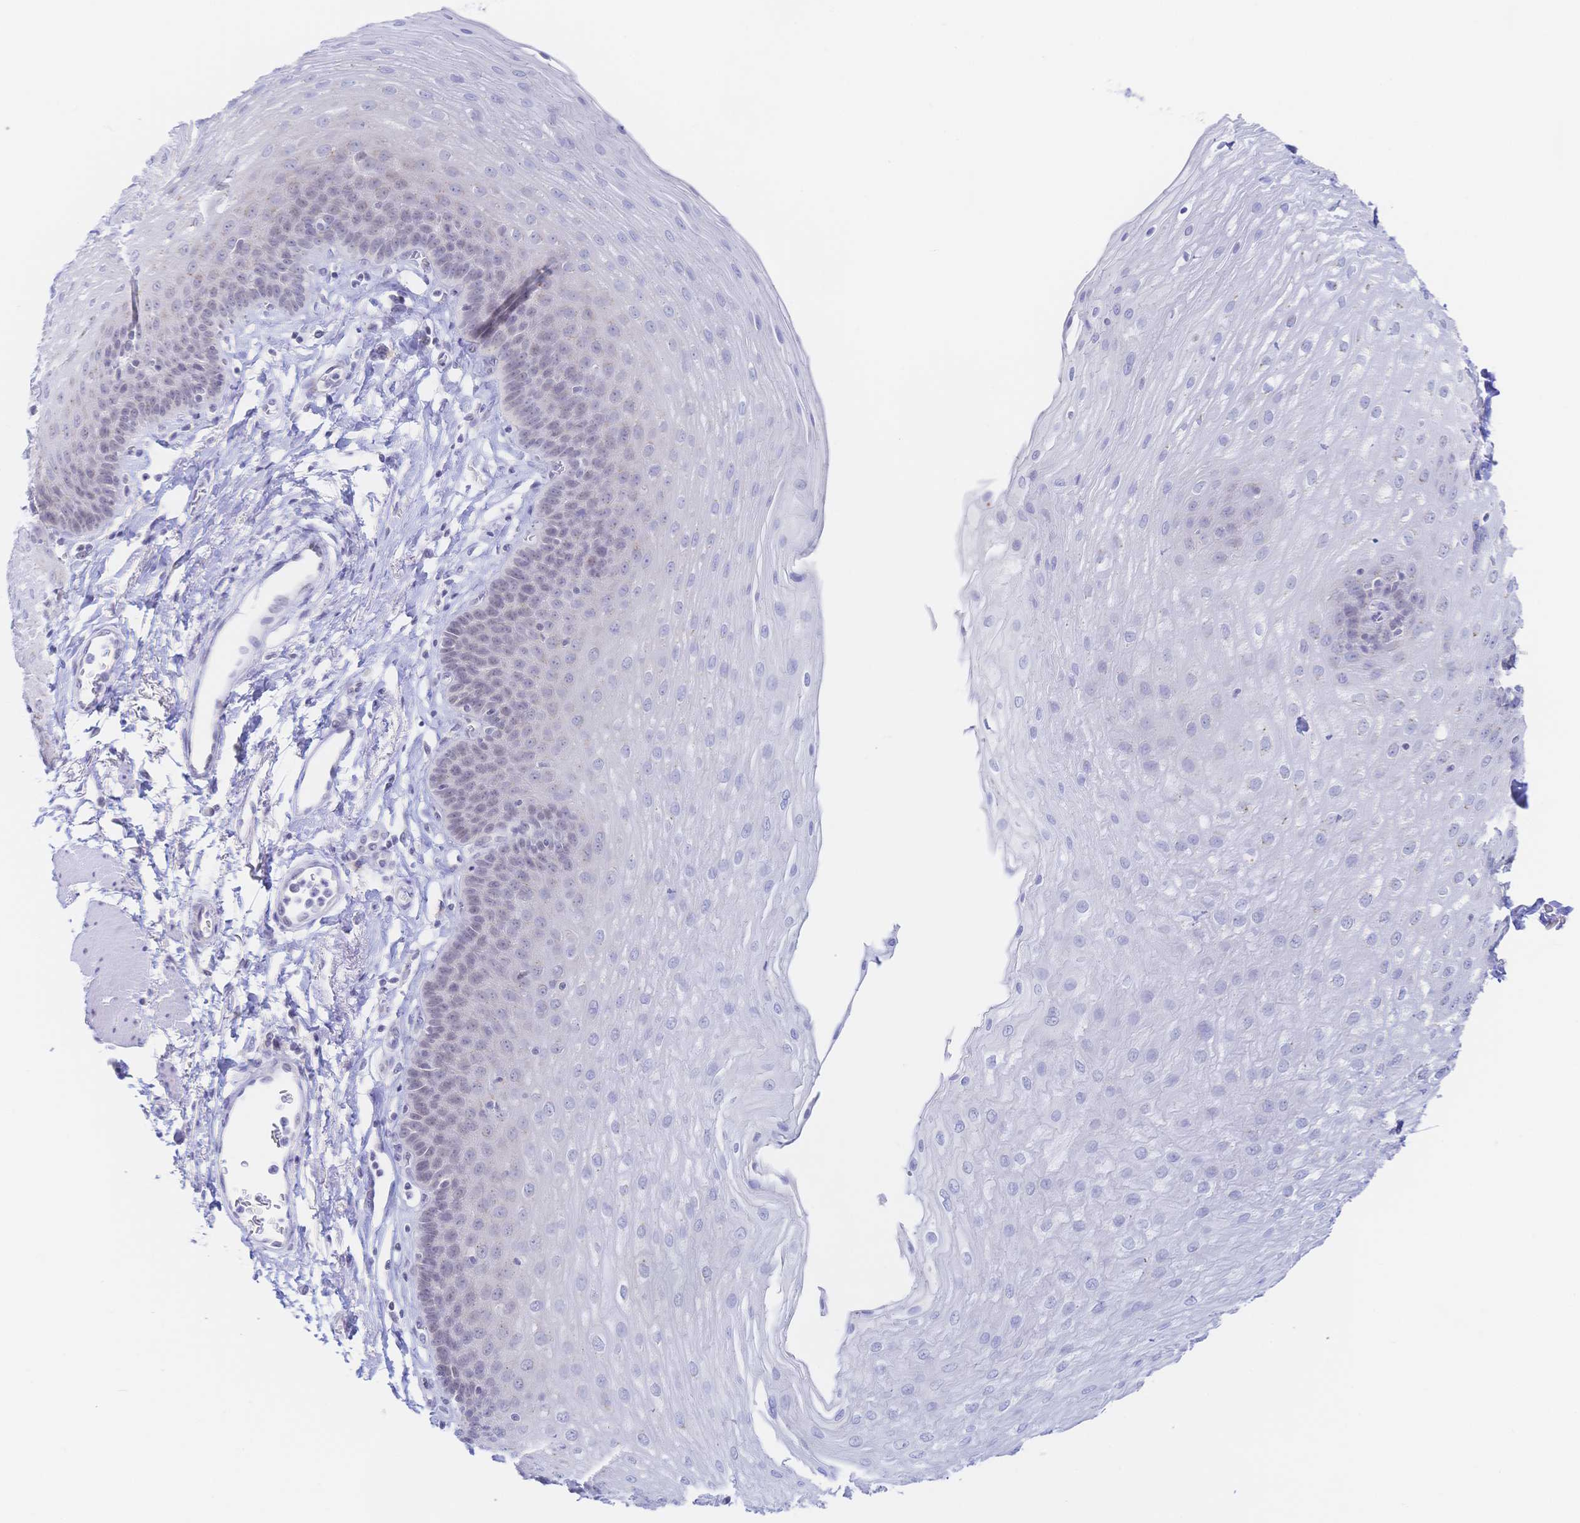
{"staining": {"intensity": "negative", "quantity": "none", "location": "none"}, "tissue": "esophagus", "cell_type": "Squamous epithelial cells", "image_type": "normal", "snomed": [{"axis": "morphology", "description": "Normal tissue, NOS"}, {"axis": "topography", "description": "Esophagus"}], "caption": "A micrograph of esophagus stained for a protein demonstrates no brown staining in squamous epithelial cells.", "gene": "SIAH3", "patient": {"sex": "female", "age": 81}}